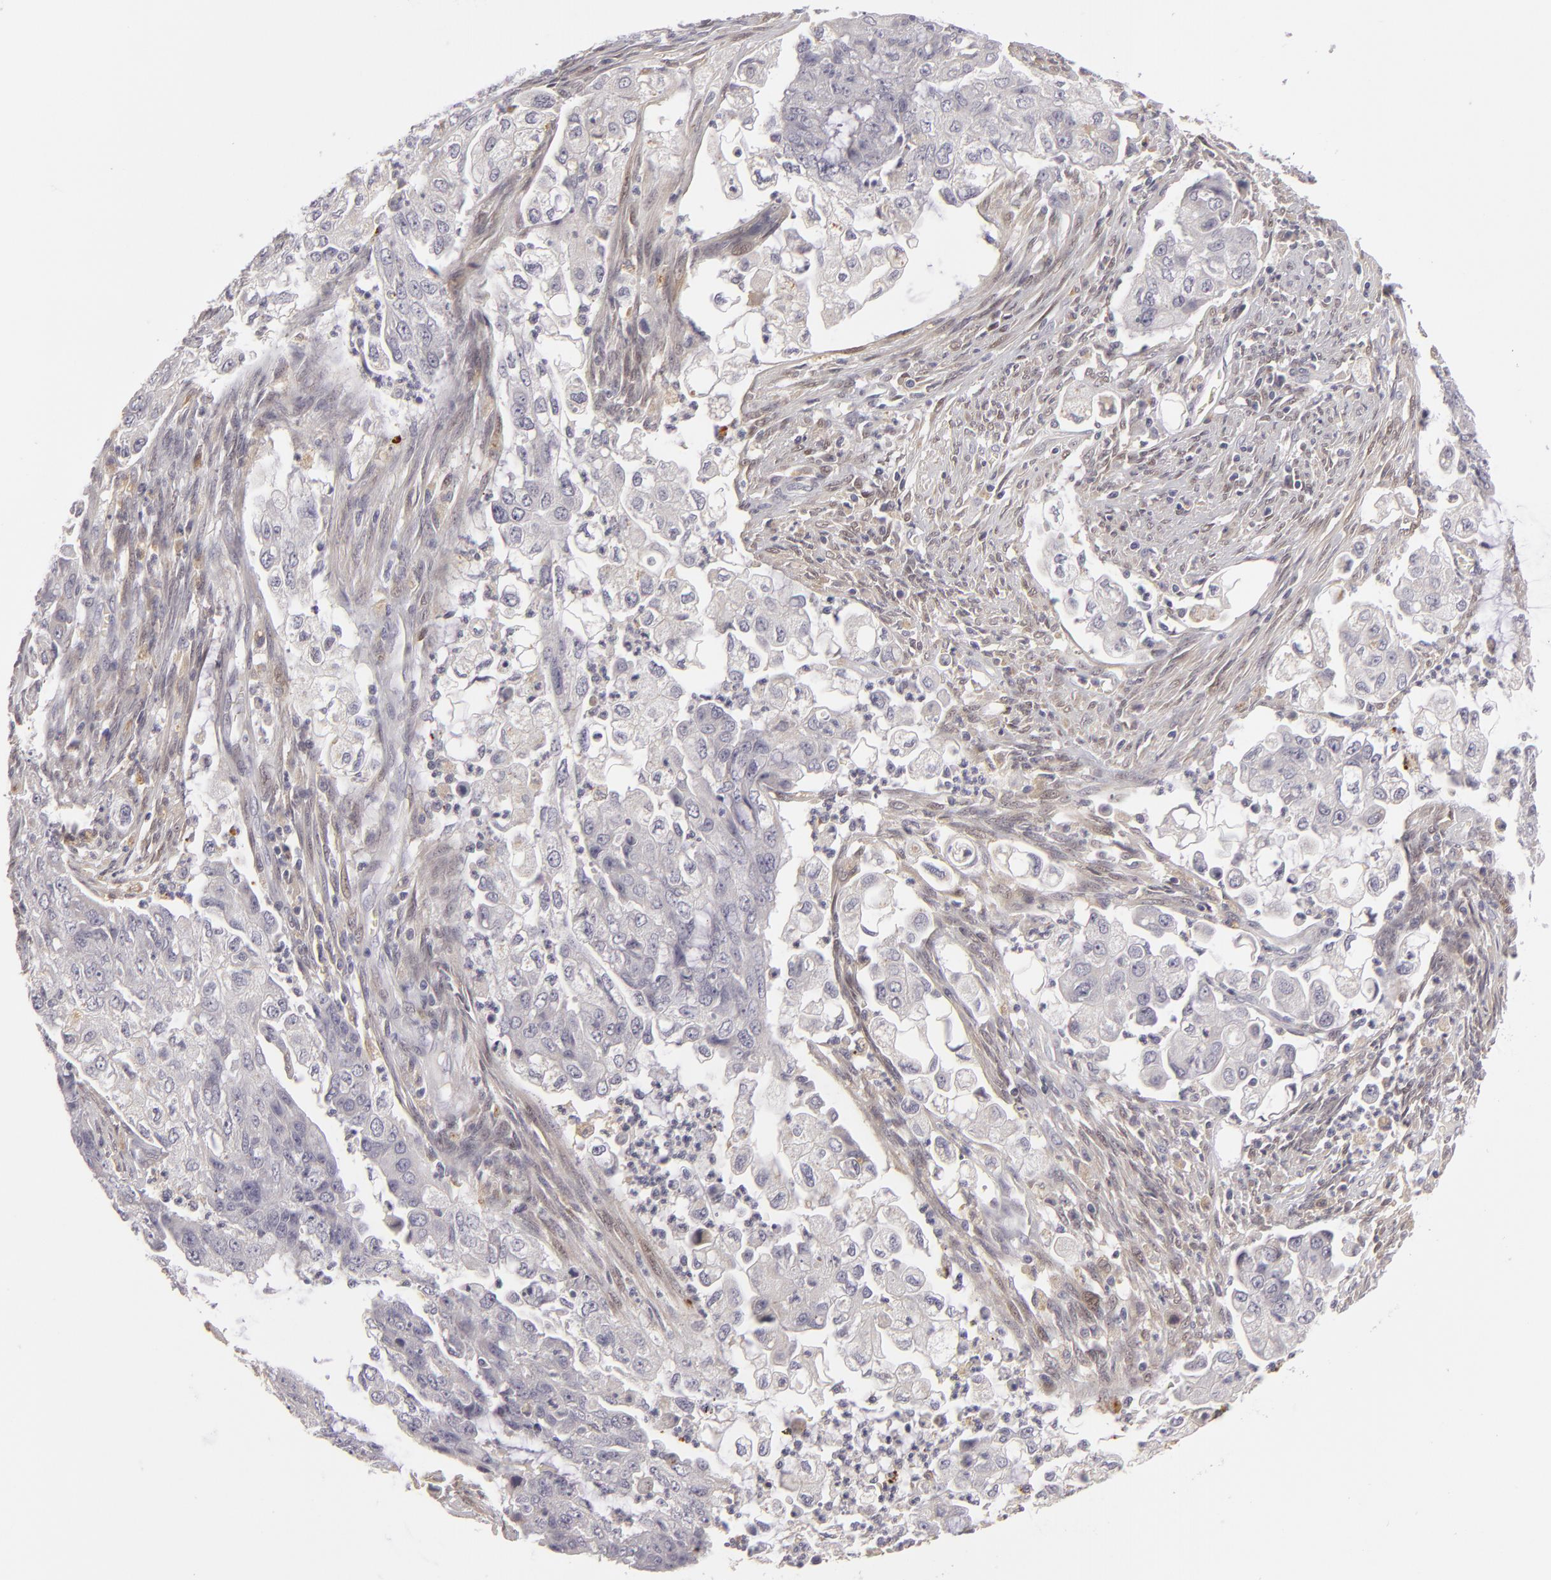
{"staining": {"intensity": "negative", "quantity": "none", "location": "none"}, "tissue": "endometrial cancer", "cell_type": "Tumor cells", "image_type": "cancer", "snomed": [{"axis": "morphology", "description": "Adenocarcinoma, NOS"}, {"axis": "topography", "description": "Endometrium"}], "caption": "Tumor cells show no significant protein staining in endometrial cancer (adenocarcinoma).", "gene": "EFS", "patient": {"sex": "female", "age": 75}}